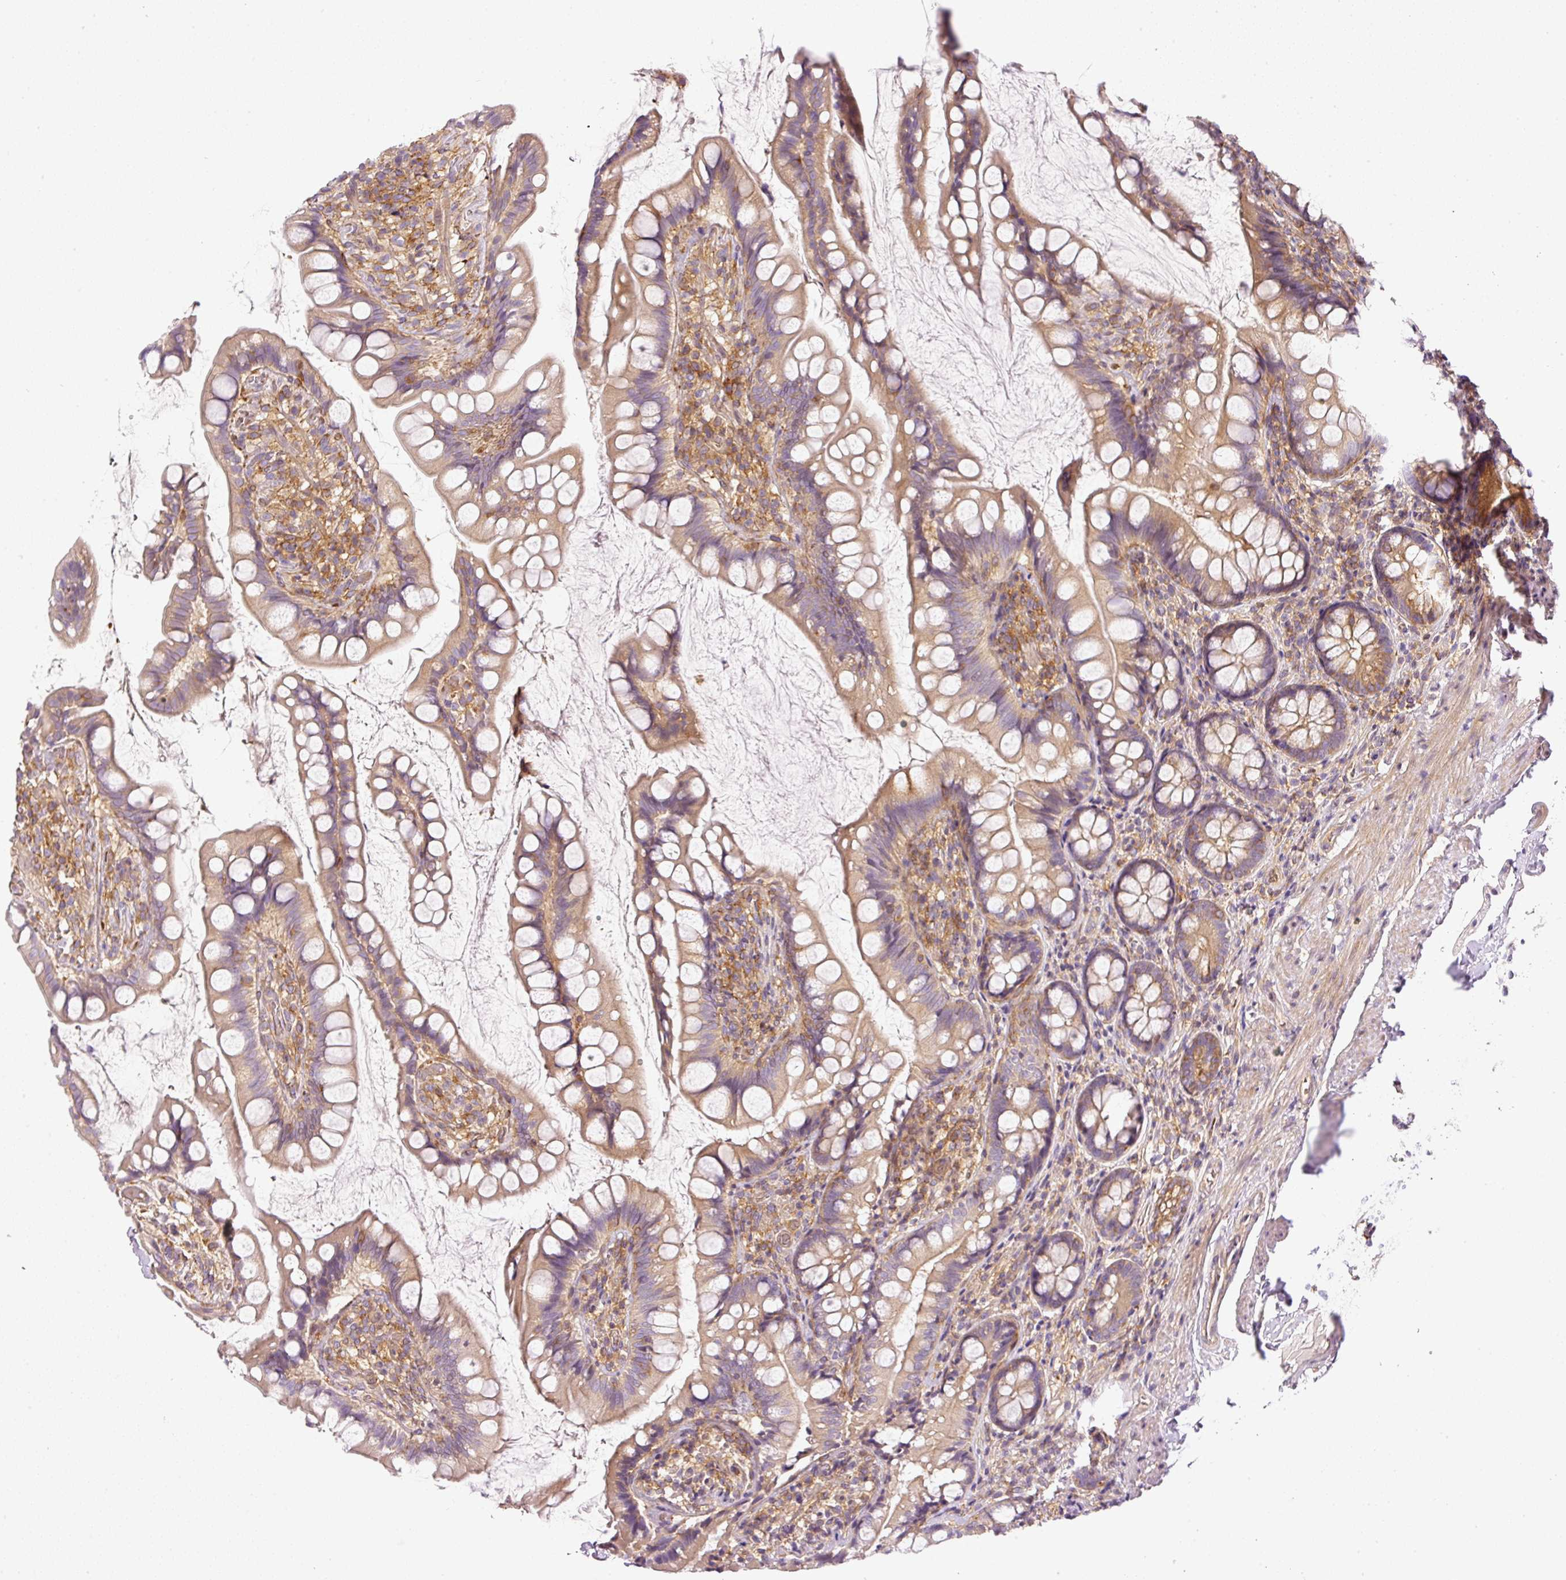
{"staining": {"intensity": "moderate", "quantity": "25%-75%", "location": "cytoplasmic/membranous"}, "tissue": "small intestine", "cell_type": "Glandular cells", "image_type": "normal", "snomed": [{"axis": "morphology", "description": "Normal tissue, NOS"}, {"axis": "topography", "description": "Small intestine"}], "caption": "Brown immunohistochemical staining in normal small intestine shows moderate cytoplasmic/membranous positivity in about 25%-75% of glandular cells.", "gene": "TBC1D2B", "patient": {"sex": "male", "age": 70}}